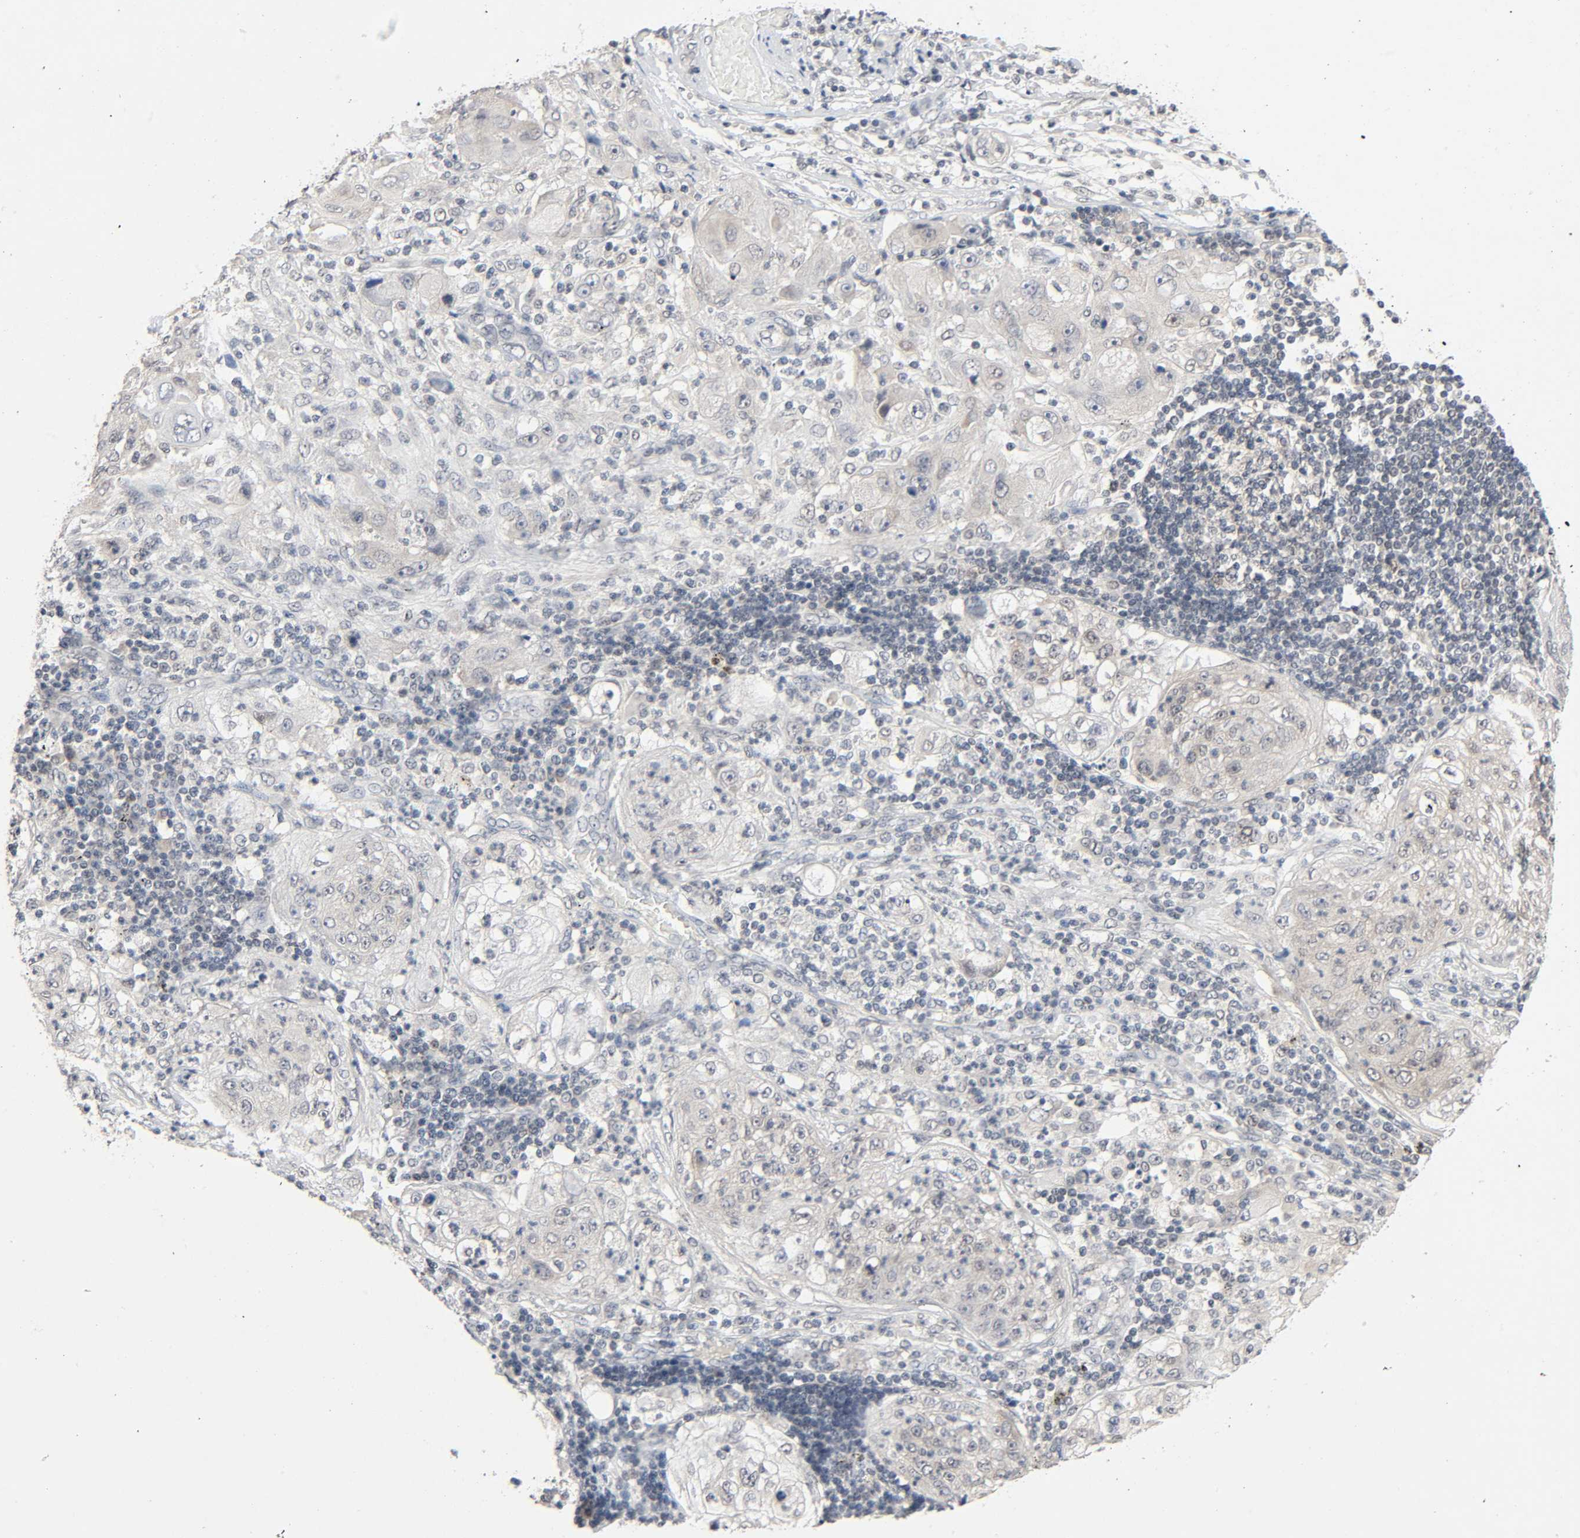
{"staining": {"intensity": "weak", "quantity": "<25%", "location": "cytoplasmic/membranous,nuclear"}, "tissue": "lung cancer", "cell_type": "Tumor cells", "image_type": "cancer", "snomed": [{"axis": "morphology", "description": "Inflammation, NOS"}, {"axis": "morphology", "description": "Squamous cell carcinoma, NOS"}, {"axis": "topography", "description": "Lymph node"}, {"axis": "topography", "description": "Soft tissue"}, {"axis": "topography", "description": "Lung"}], "caption": "A high-resolution histopathology image shows IHC staining of lung squamous cell carcinoma, which demonstrates no significant expression in tumor cells.", "gene": "MAPKAPK5", "patient": {"sex": "male", "age": 66}}